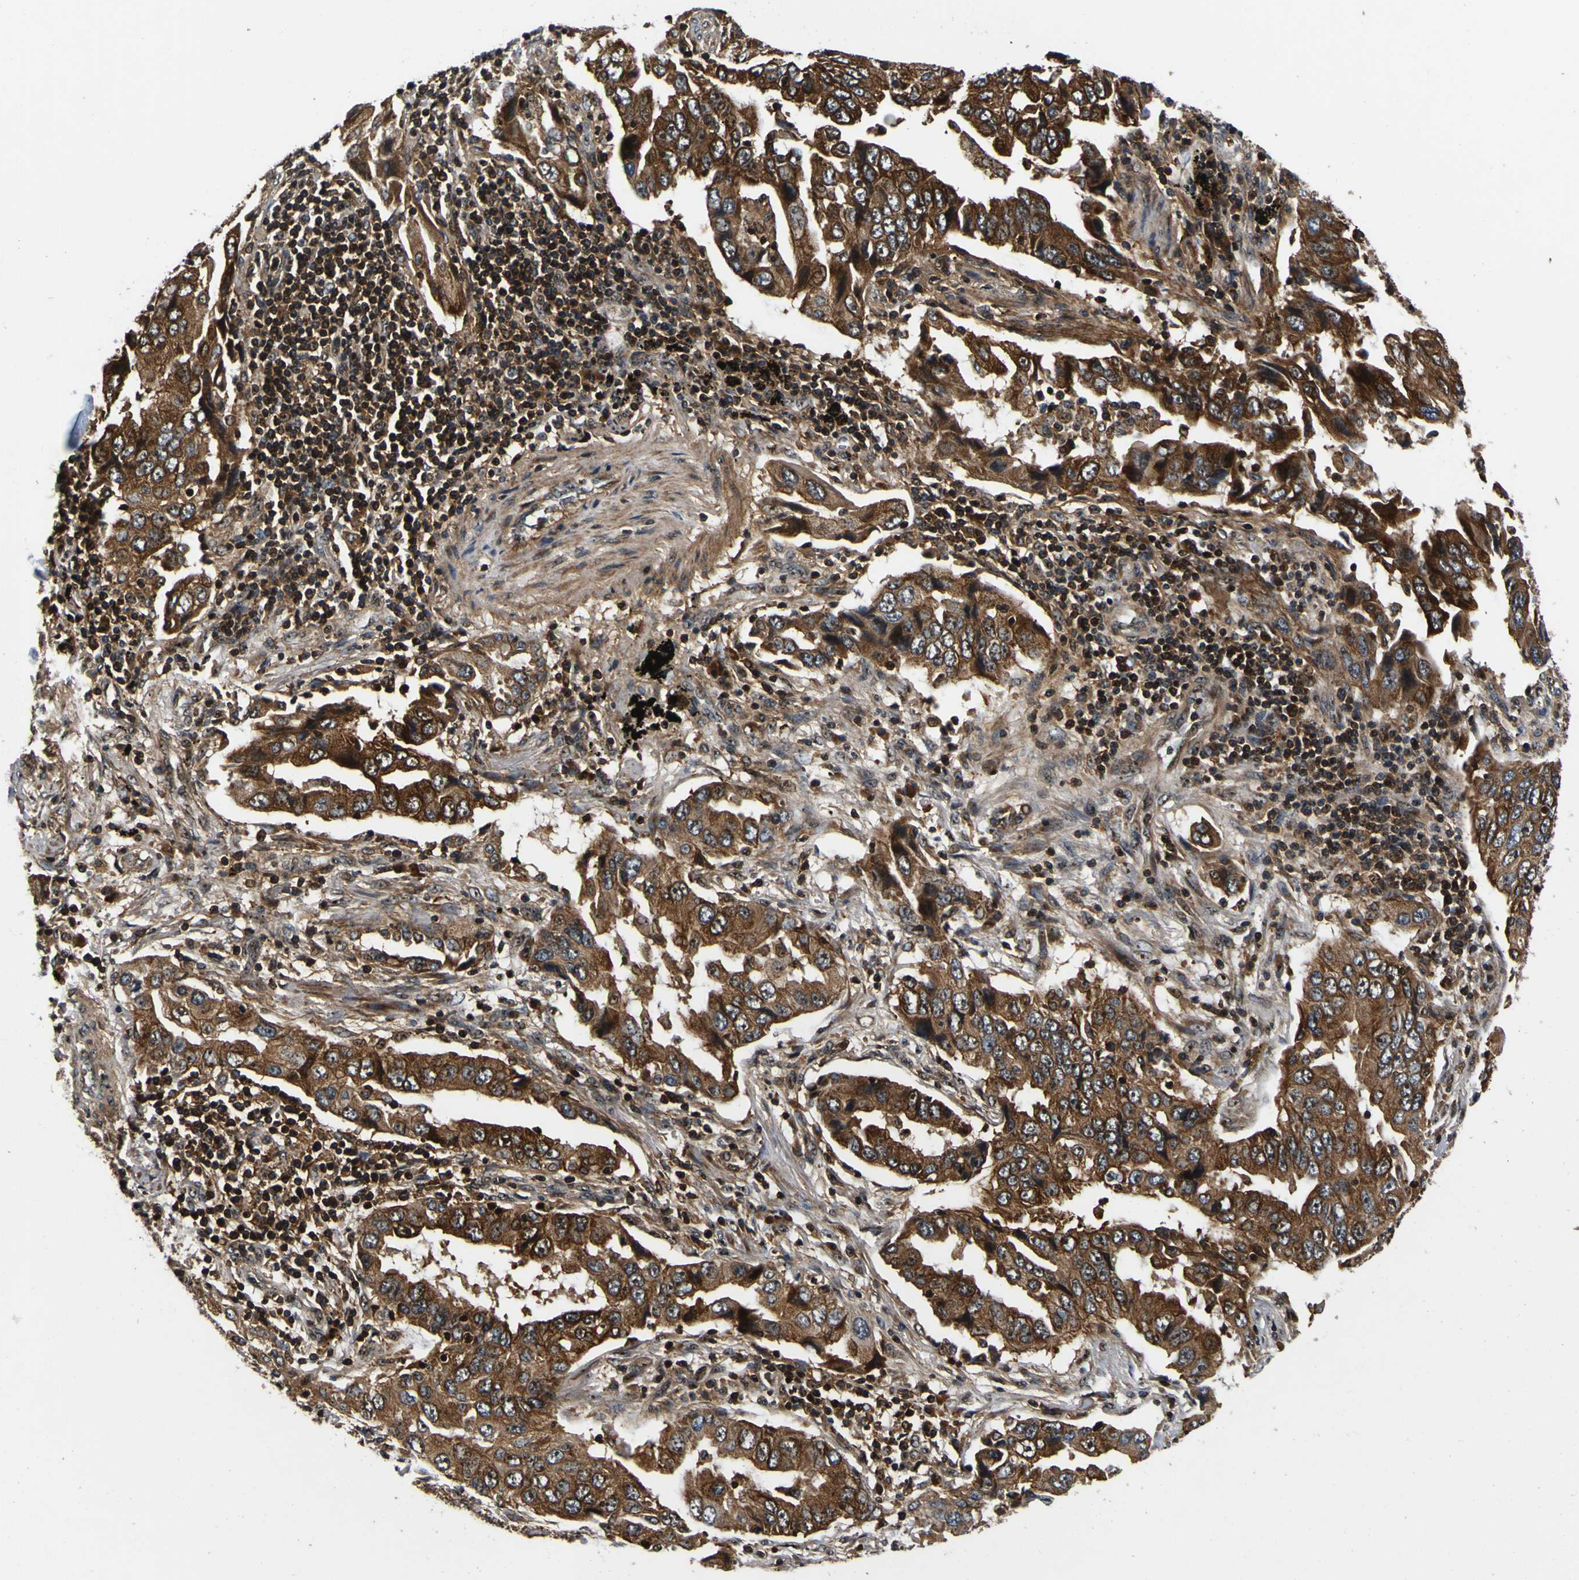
{"staining": {"intensity": "strong", "quantity": ">75%", "location": "cytoplasmic/membranous"}, "tissue": "lung cancer", "cell_type": "Tumor cells", "image_type": "cancer", "snomed": [{"axis": "morphology", "description": "Adenocarcinoma, NOS"}, {"axis": "topography", "description": "Lung"}], "caption": "Protein expression analysis of human lung cancer (adenocarcinoma) reveals strong cytoplasmic/membranous staining in approximately >75% of tumor cells. (DAB IHC, brown staining for protein, blue staining for nuclei).", "gene": "LRP4", "patient": {"sex": "female", "age": 65}}